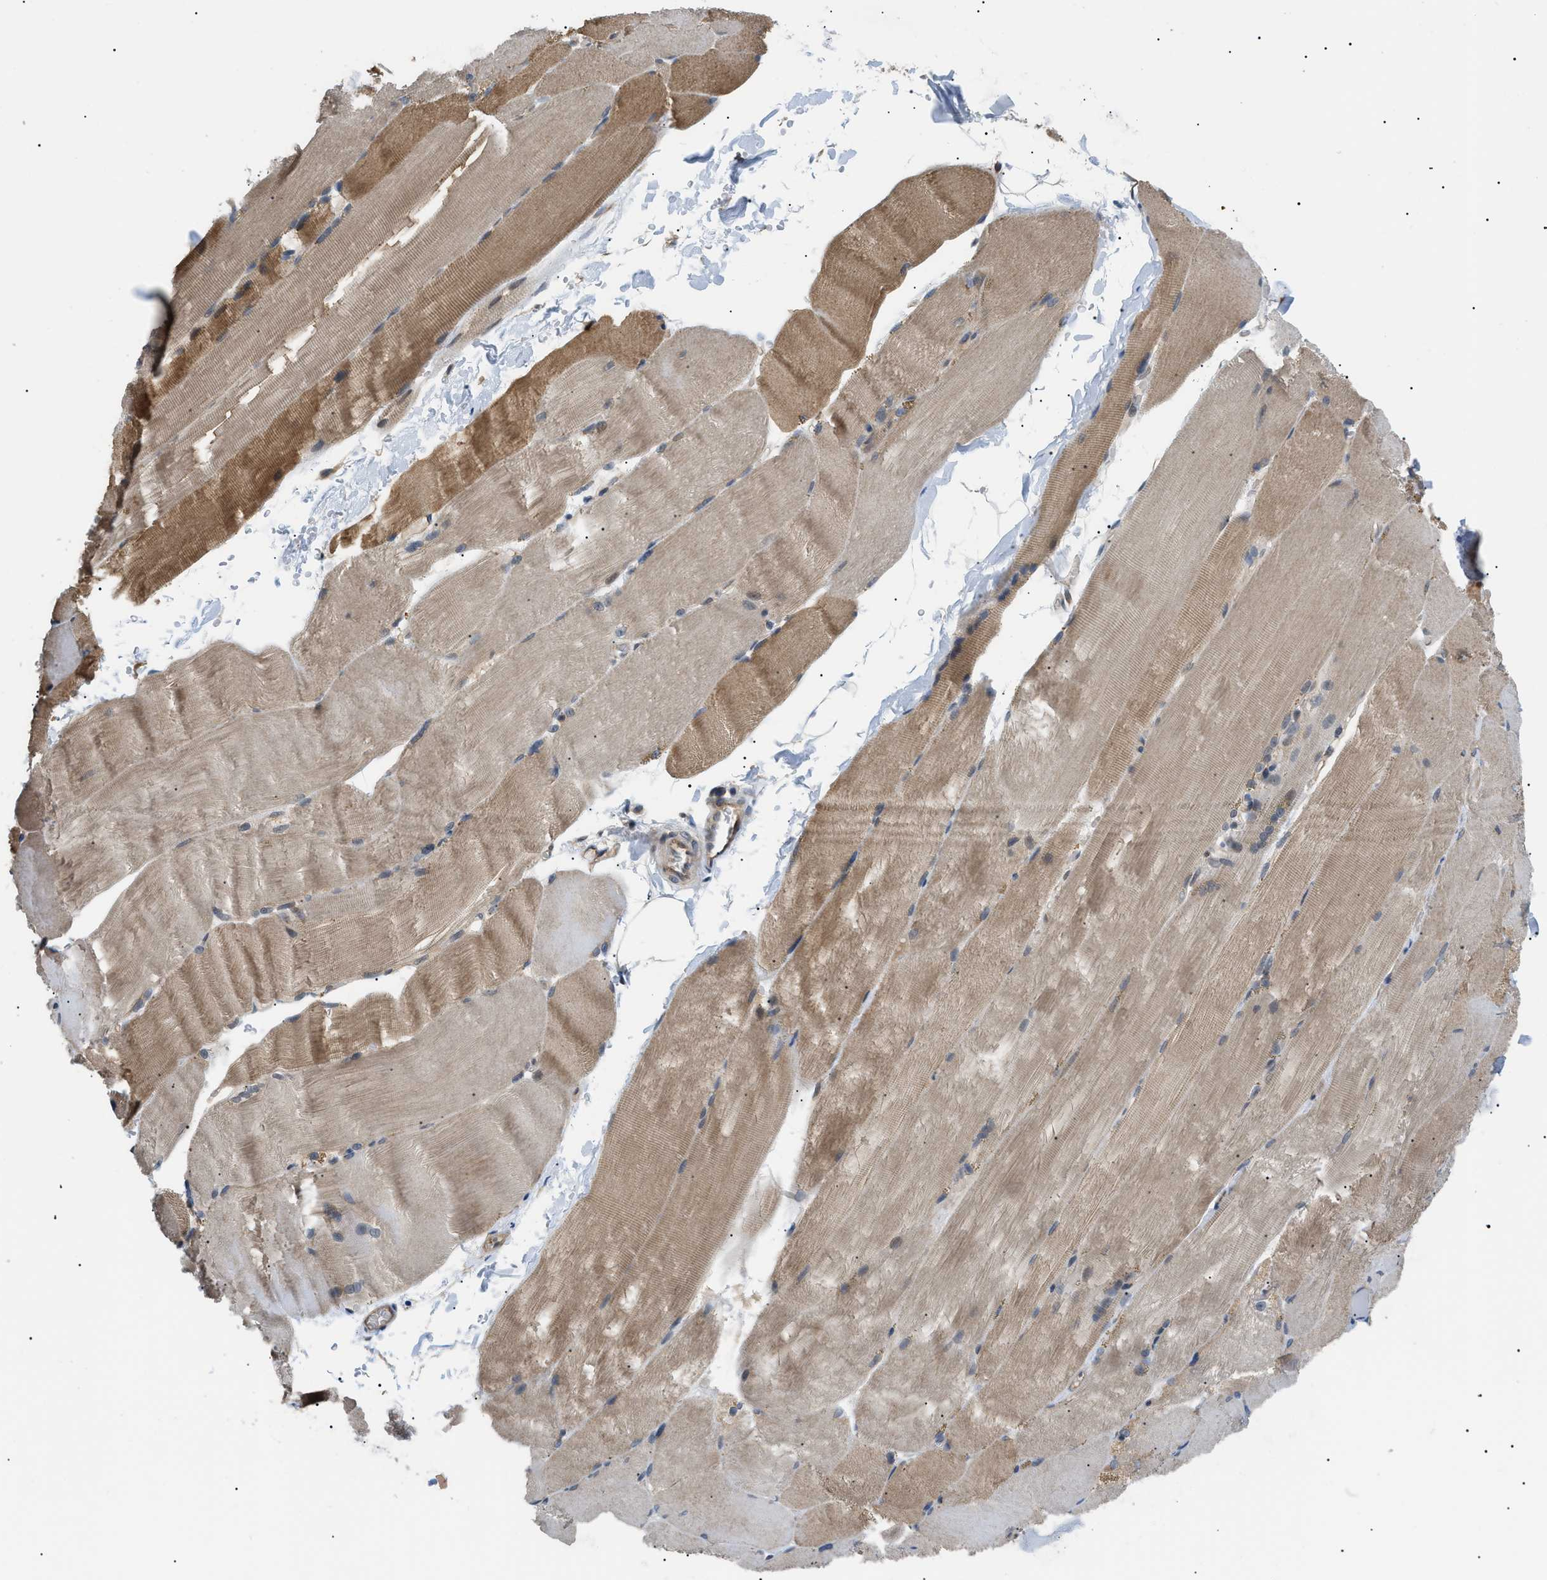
{"staining": {"intensity": "moderate", "quantity": ">75%", "location": "cytoplasmic/membranous"}, "tissue": "skeletal muscle", "cell_type": "Myocytes", "image_type": "normal", "snomed": [{"axis": "morphology", "description": "Normal tissue, NOS"}, {"axis": "topography", "description": "Skin"}, {"axis": "topography", "description": "Skeletal muscle"}], "caption": "An image of skeletal muscle stained for a protein demonstrates moderate cytoplasmic/membranous brown staining in myocytes.", "gene": "SRPK1", "patient": {"sex": "male", "age": 83}}